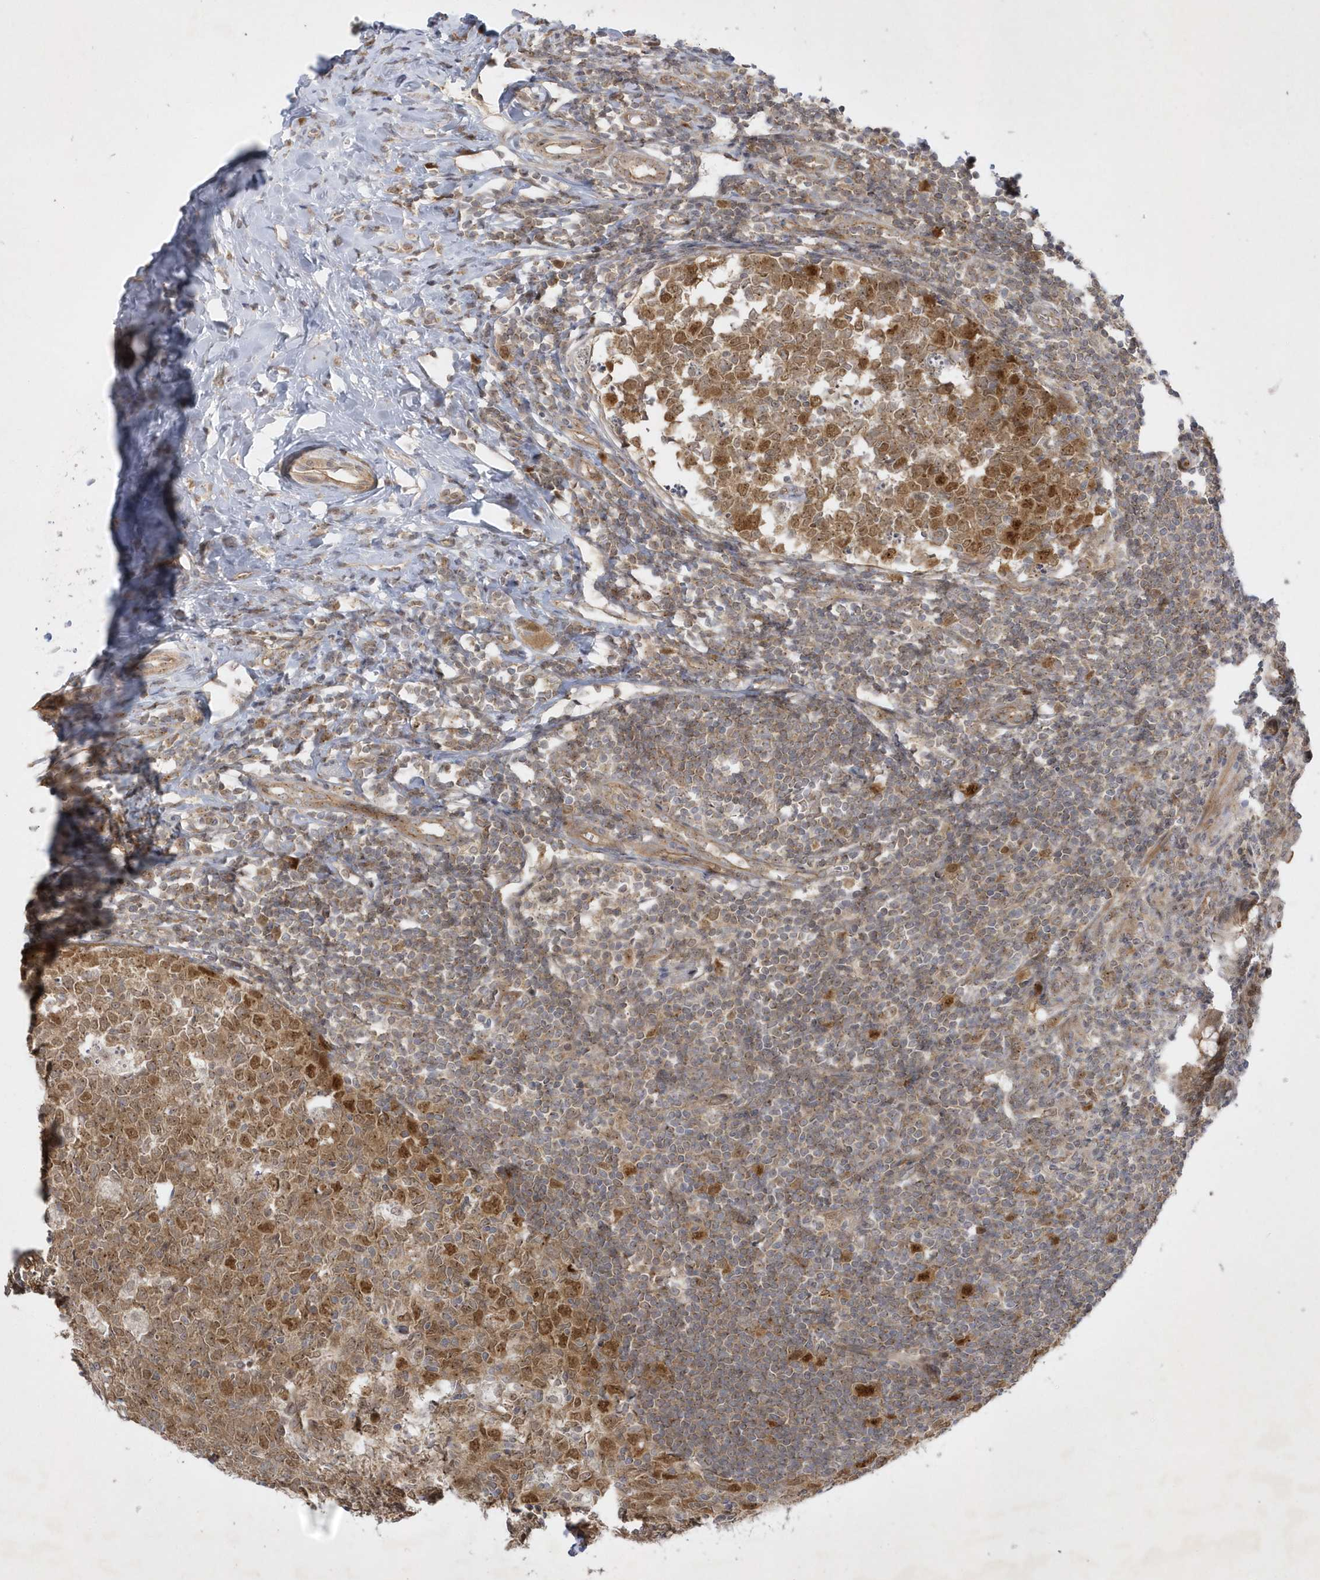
{"staining": {"intensity": "moderate", "quantity": ">75%", "location": "cytoplasmic/membranous,nuclear"}, "tissue": "appendix", "cell_type": "Glandular cells", "image_type": "normal", "snomed": [{"axis": "morphology", "description": "Normal tissue, NOS"}, {"axis": "topography", "description": "Appendix"}], "caption": "Benign appendix reveals moderate cytoplasmic/membranous,nuclear staining in approximately >75% of glandular cells.", "gene": "NAF1", "patient": {"sex": "male", "age": 14}}